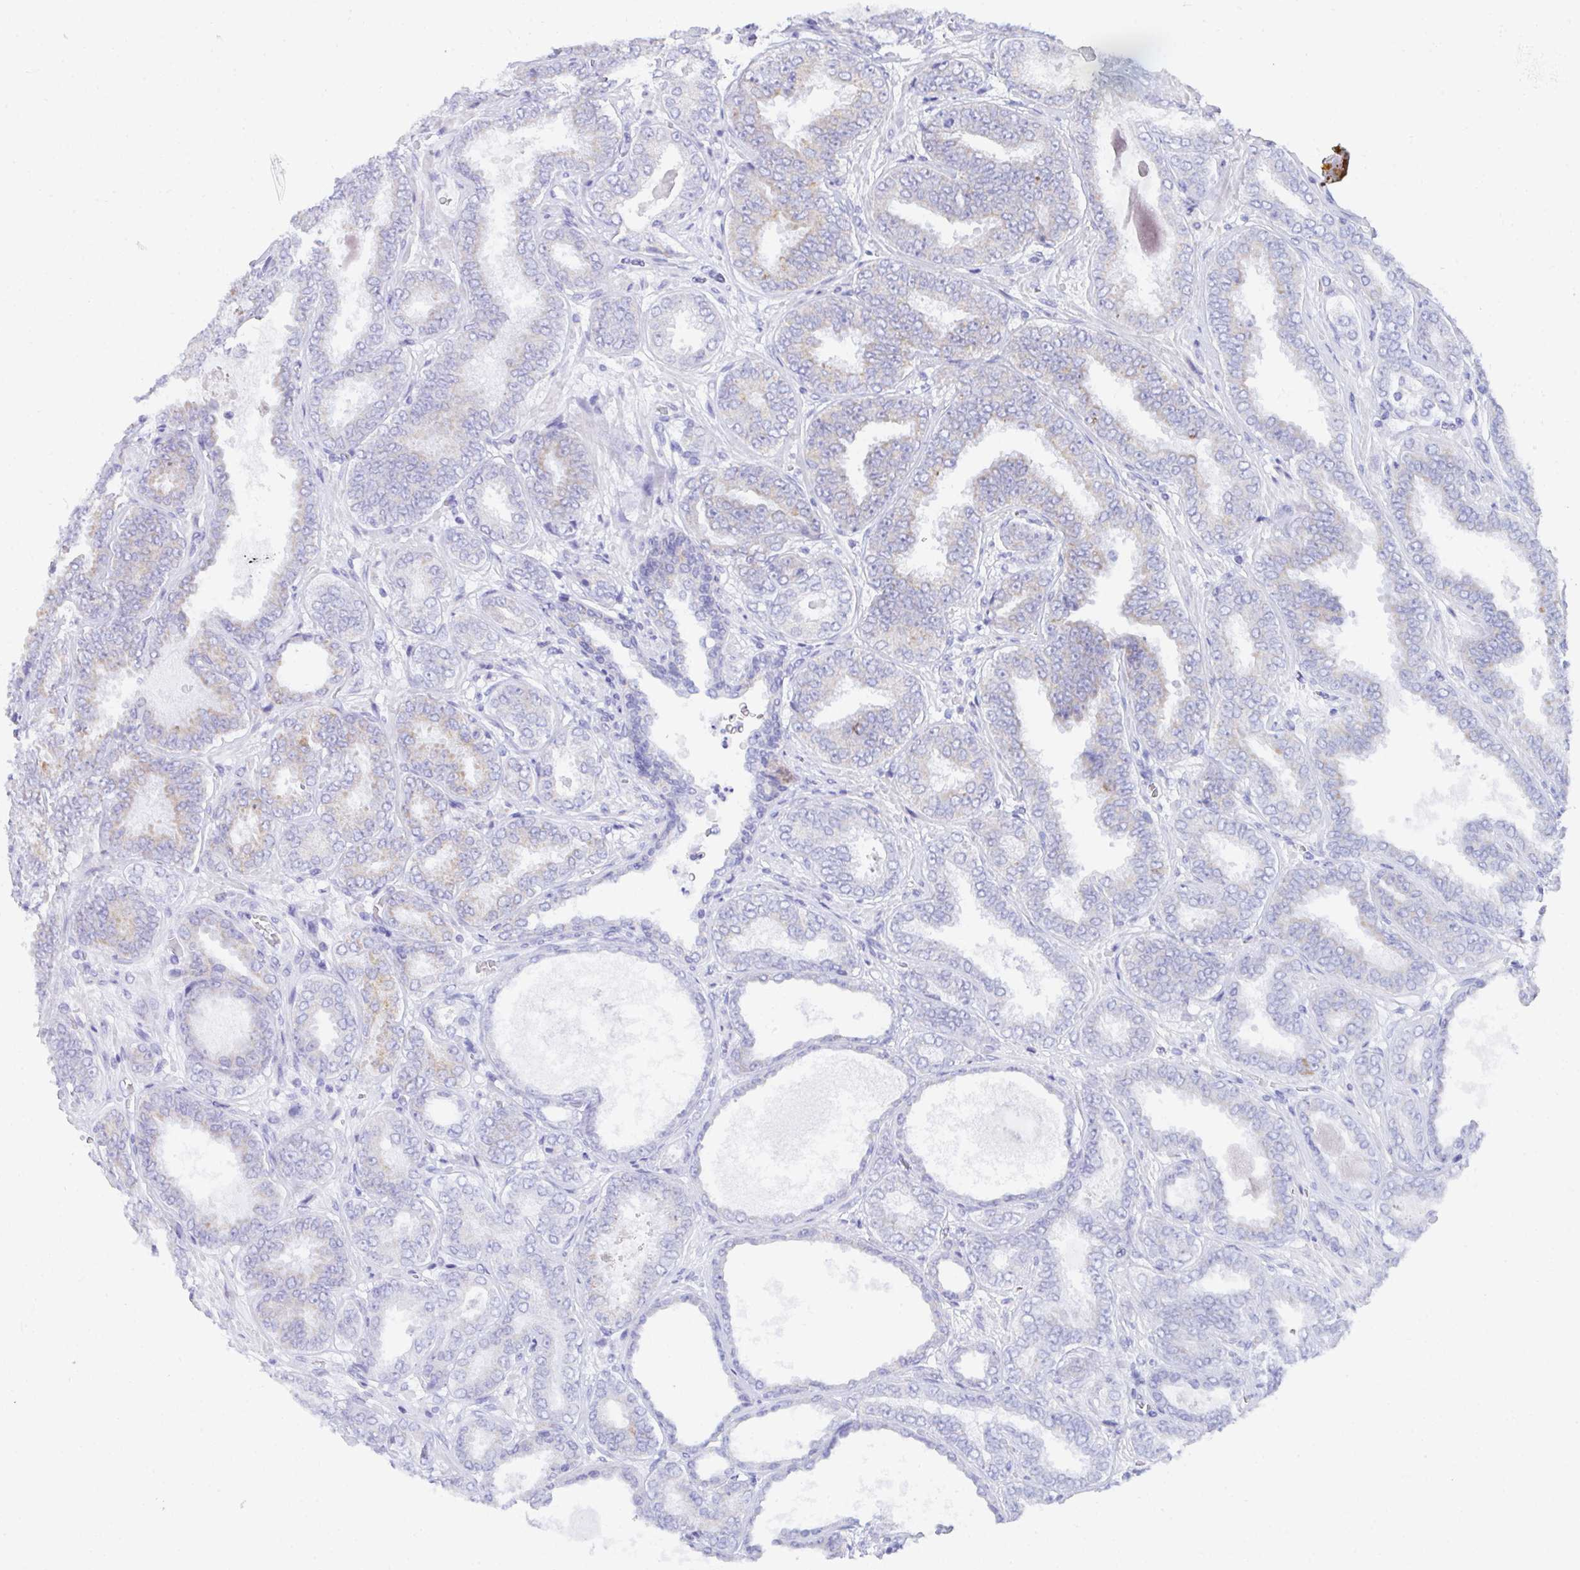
{"staining": {"intensity": "negative", "quantity": "none", "location": "none"}, "tissue": "prostate cancer", "cell_type": "Tumor cells", "image_type": "cancer", "snomed": [{"axis": "morphology", "description": "Adenocarcinoma, High grade"}, {"axis": "topography", "description": "Prostate"}], "caption": "This is a image of immunohistochemistry (IHC) staining of adenocarcinoma (high-grade) (prostate), which shows no staining in tumor cells.", "gene": "PC", "patient": {"sex": "male", "age": 72}}